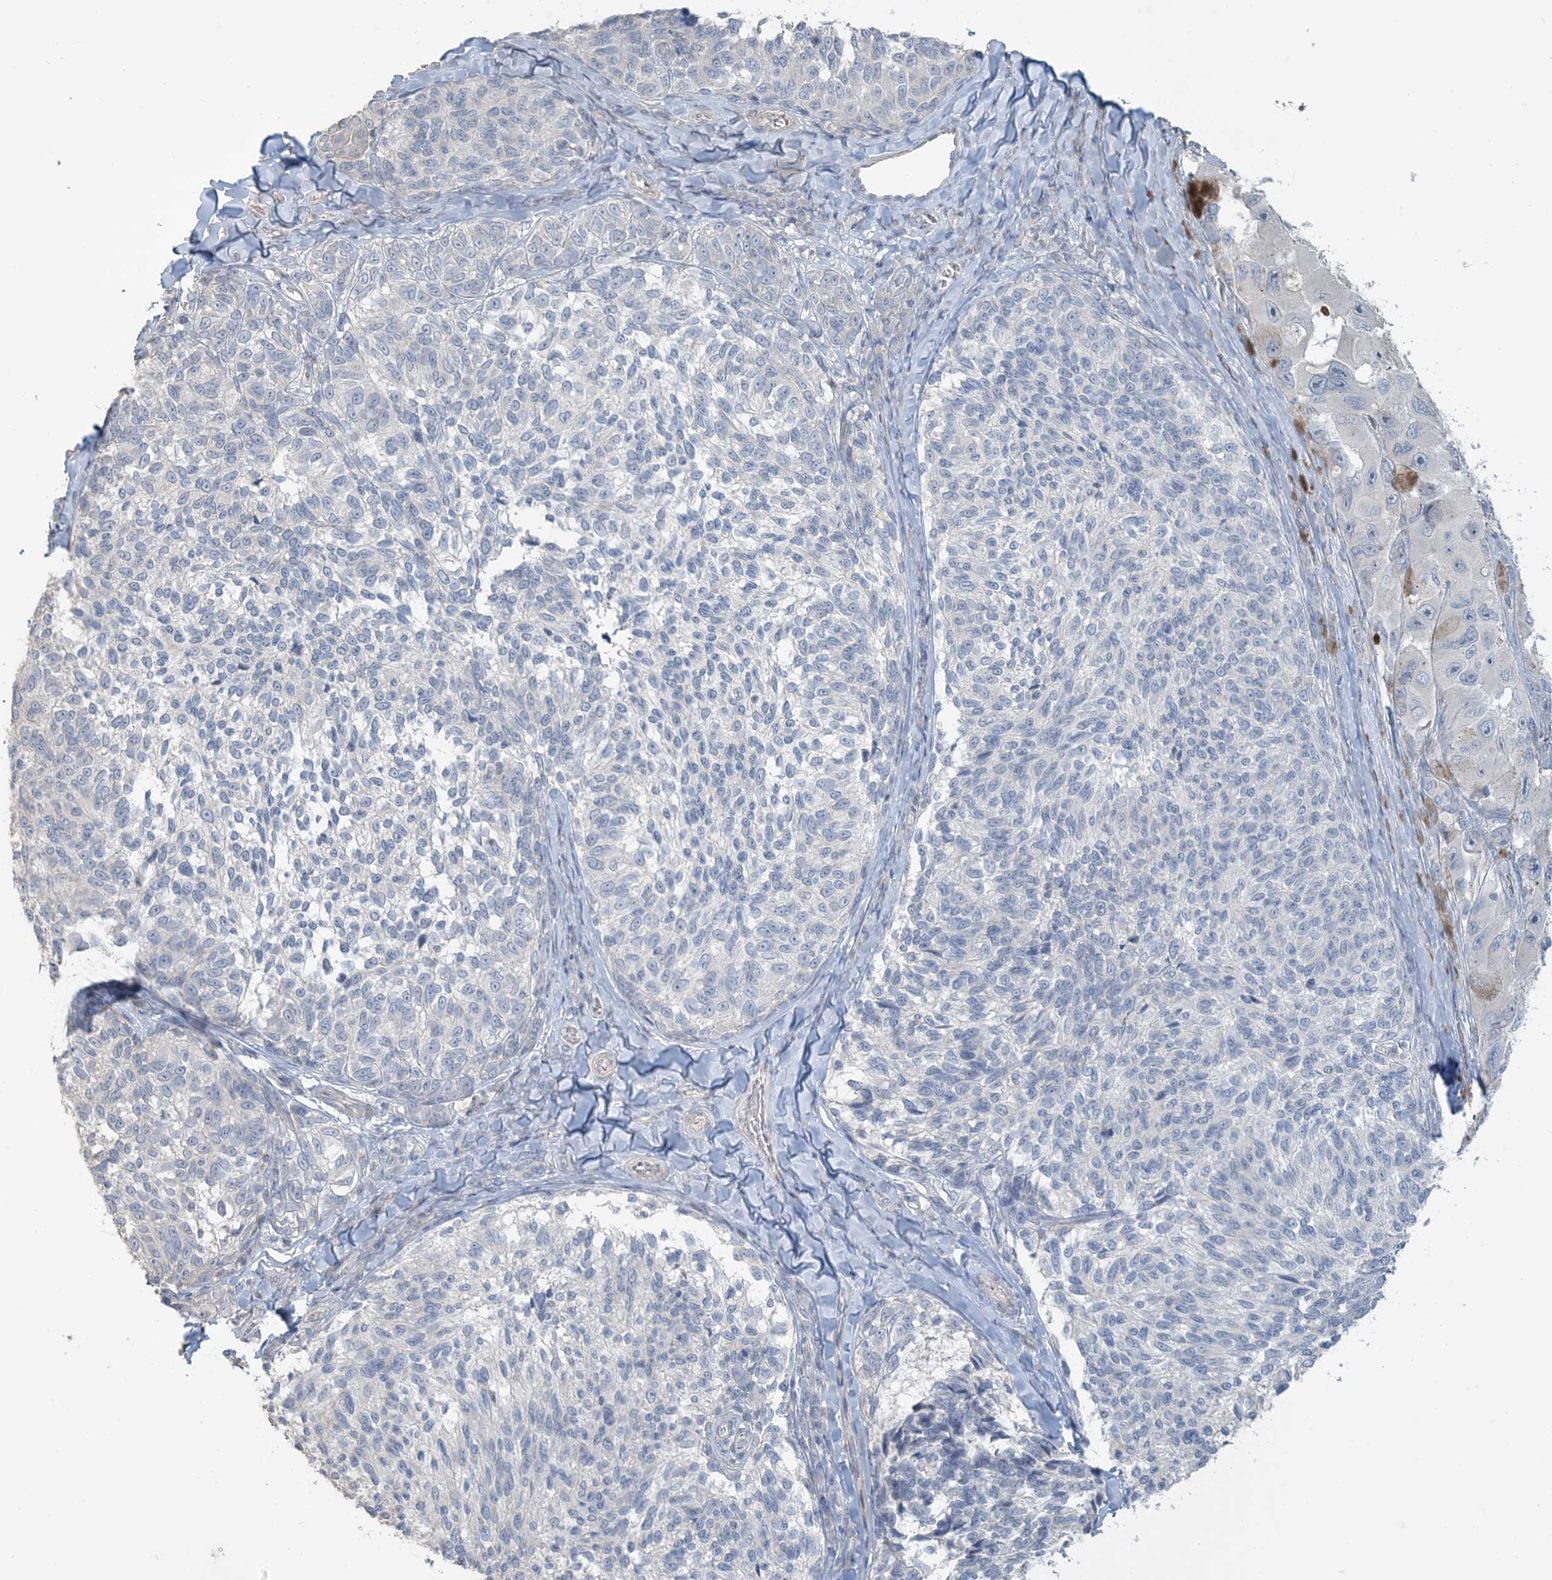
{"staining": {"intensity": "negative", "quantity": "none", "location": "none"}, "tissue": "melanoma", "cell_type": "Tumor cells", "image_type": "cancer", "snomed": [{"axis": "morphology", "description": "Malignant melanoma, NOS"}, {"axis": "topography", "description": "Skin"}], "caption": "DAB immunohistochemical staining of human malignant melanoma demonstrates no significant staining in tumor cells. (Stains: DAB (3,3'-diaminobenzidine) immunohistochemistry (IHC) with hematoxylin counter stain, Microscopy: brightfield microscopy at high magnification).", "gene": "NPHS2", "patient": {"sex": "female", "age": 73}}